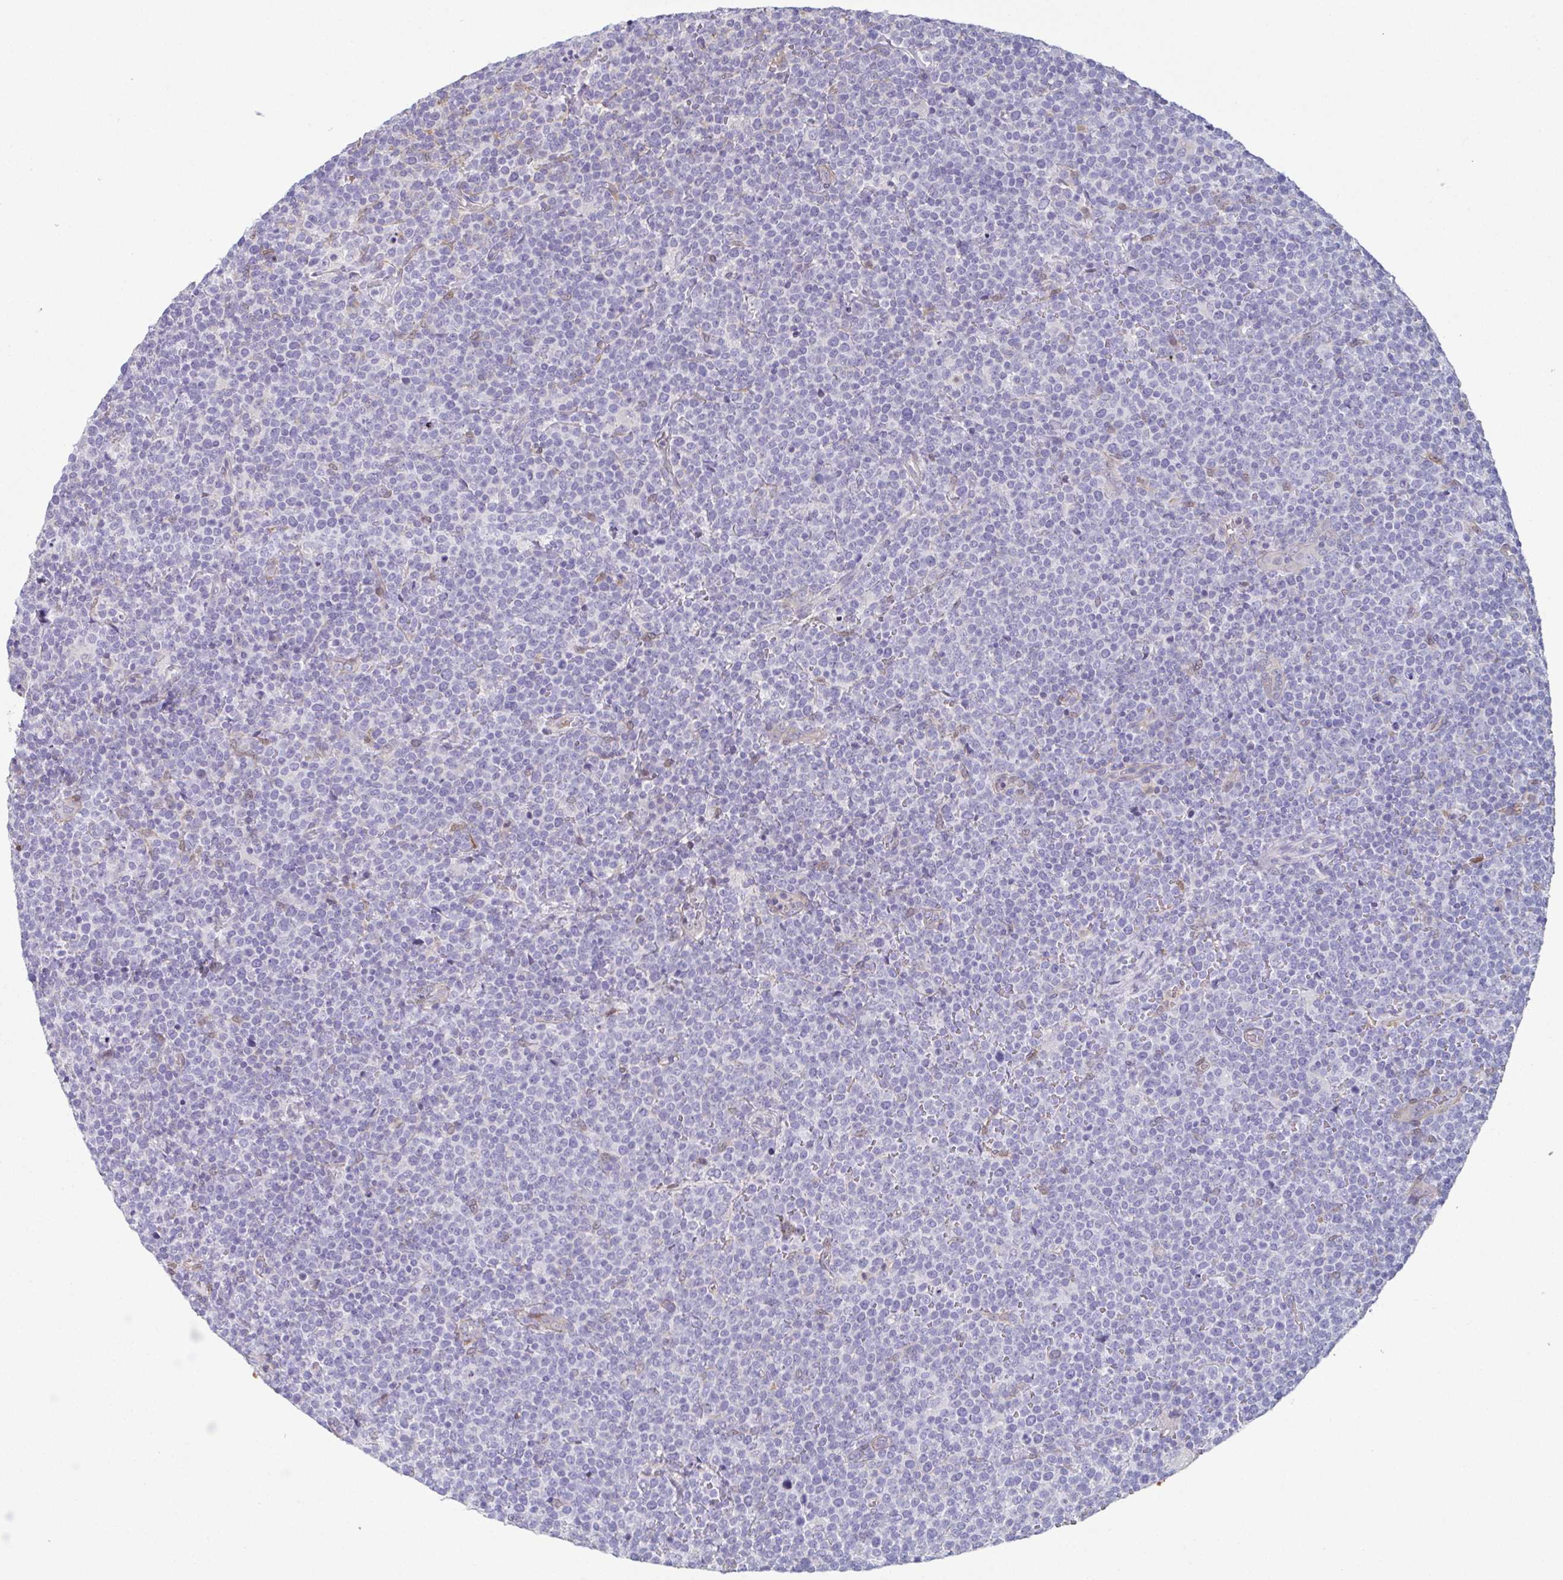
{"staining": {"intensity": "negative", "quantity": "none", "location": "none"}, "tissue": "lymphoma", "cell_type": "Tumor cells", "image_type": "cancer", "snomed": [{"axis": "morphology", "description": "Malignant lymphoma, non-Hodgkin's type, High grade"}, {"axis": "topography", "description": "Lymph node"}], "caption": "Immunohistochemistry (IHC) of human high-grade malignant lymphoma, non-Hodgkin's type exhibits no staining in tumor cells.", "gene": "RBP1", "patient": {"sex": "male", "age": 61}}